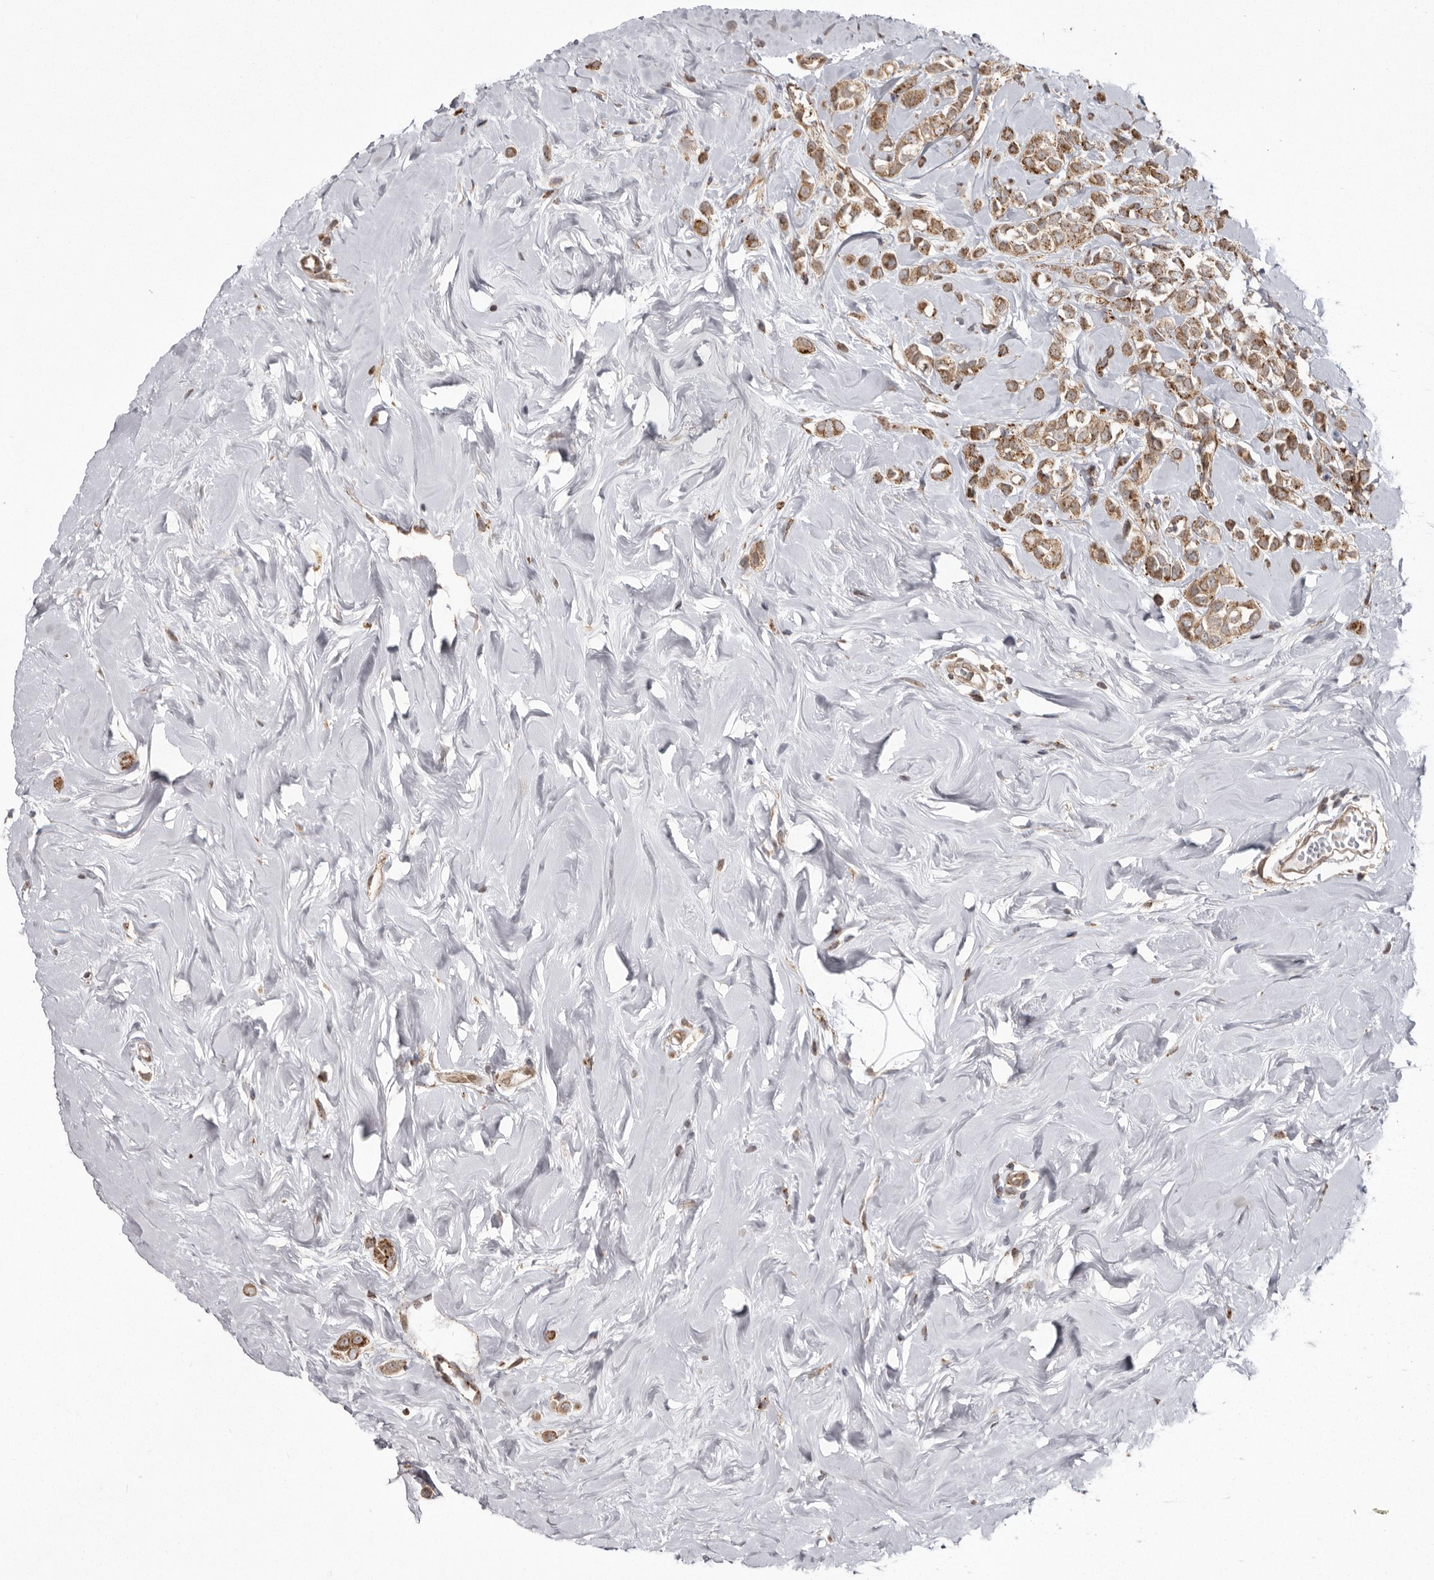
{"staining": {"intensity": "moderate", "quantity": ">75%", "location": "cytoplasmic/membranous"}, "tissue": "breast cancer", "cell_type": "Tumor cells", "image_type": "cancer", "snomed": [{"axis": "morphology", "description": "Lobular carcinoma"}, {"axis": "topography", "description": "Breast"}], "caption": "The histopathology image displays a brown stain indicating the presence of a protein in the cytoplasmic/membranous of tumor cells in lobular carcinoma (breast).", "gene": "NUP43", "patient": {"sex": "female", "age": 47}}